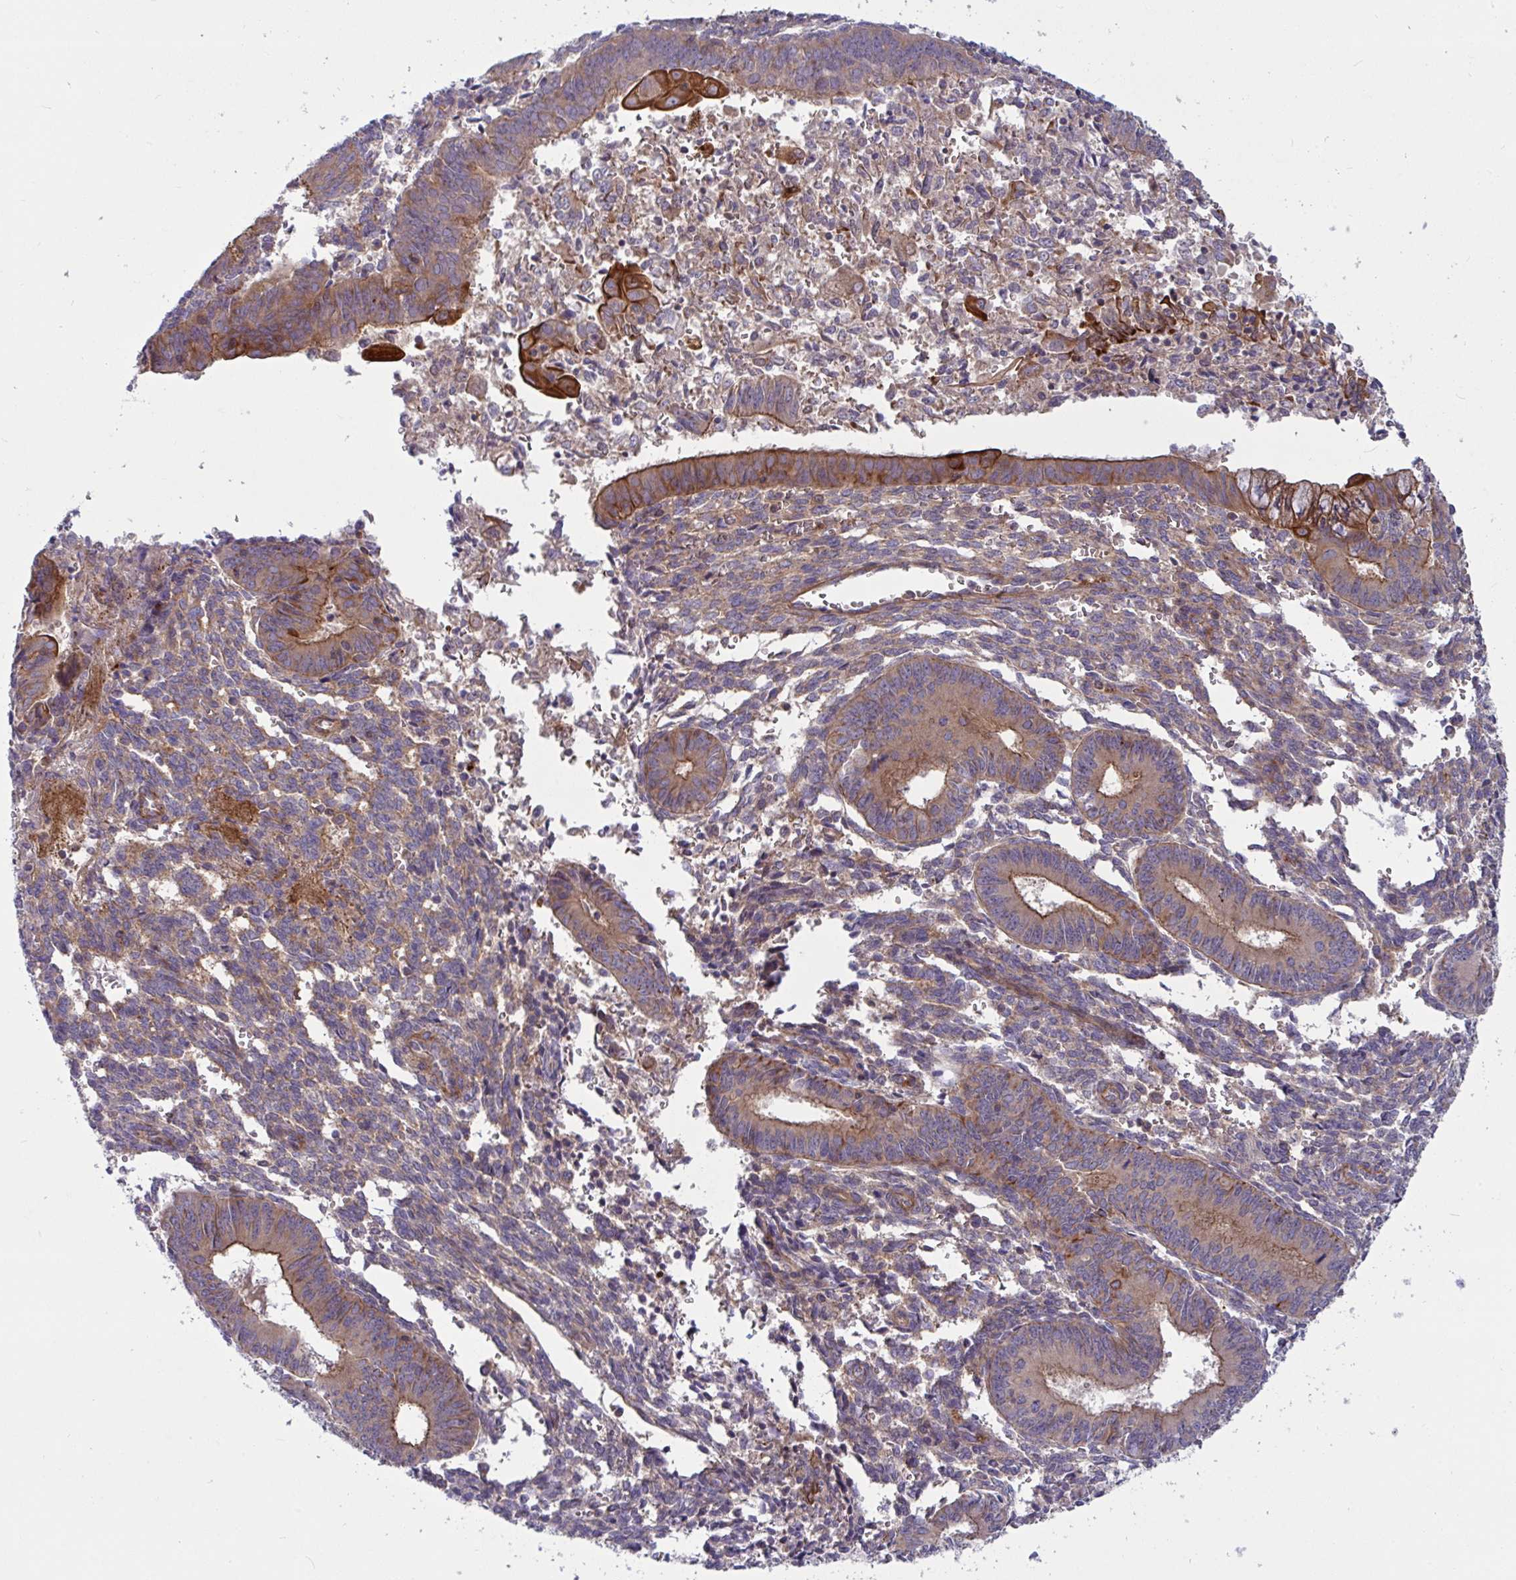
{"staining": {"intensity": "moderate", "quantity": ">75%", "location": "cytoplasmic/membranous"}, "tissue": "endometrial cancer", "cell_type": "Tumor cells", "image_type": "cancer", "snomed": [{"axis": "morphology", "description": "Adenocarcinoma, NOS"}, {"axis": "topography", "description": "Endometrium"}], "caption": "Tumor cells exhibit moderate cytoplasmic/membranous staining in about >75% of cells in endometrial cancer (adenocarcinoma).", "gene": "TANK", "patient": {"sex": "female", "age": 50}}